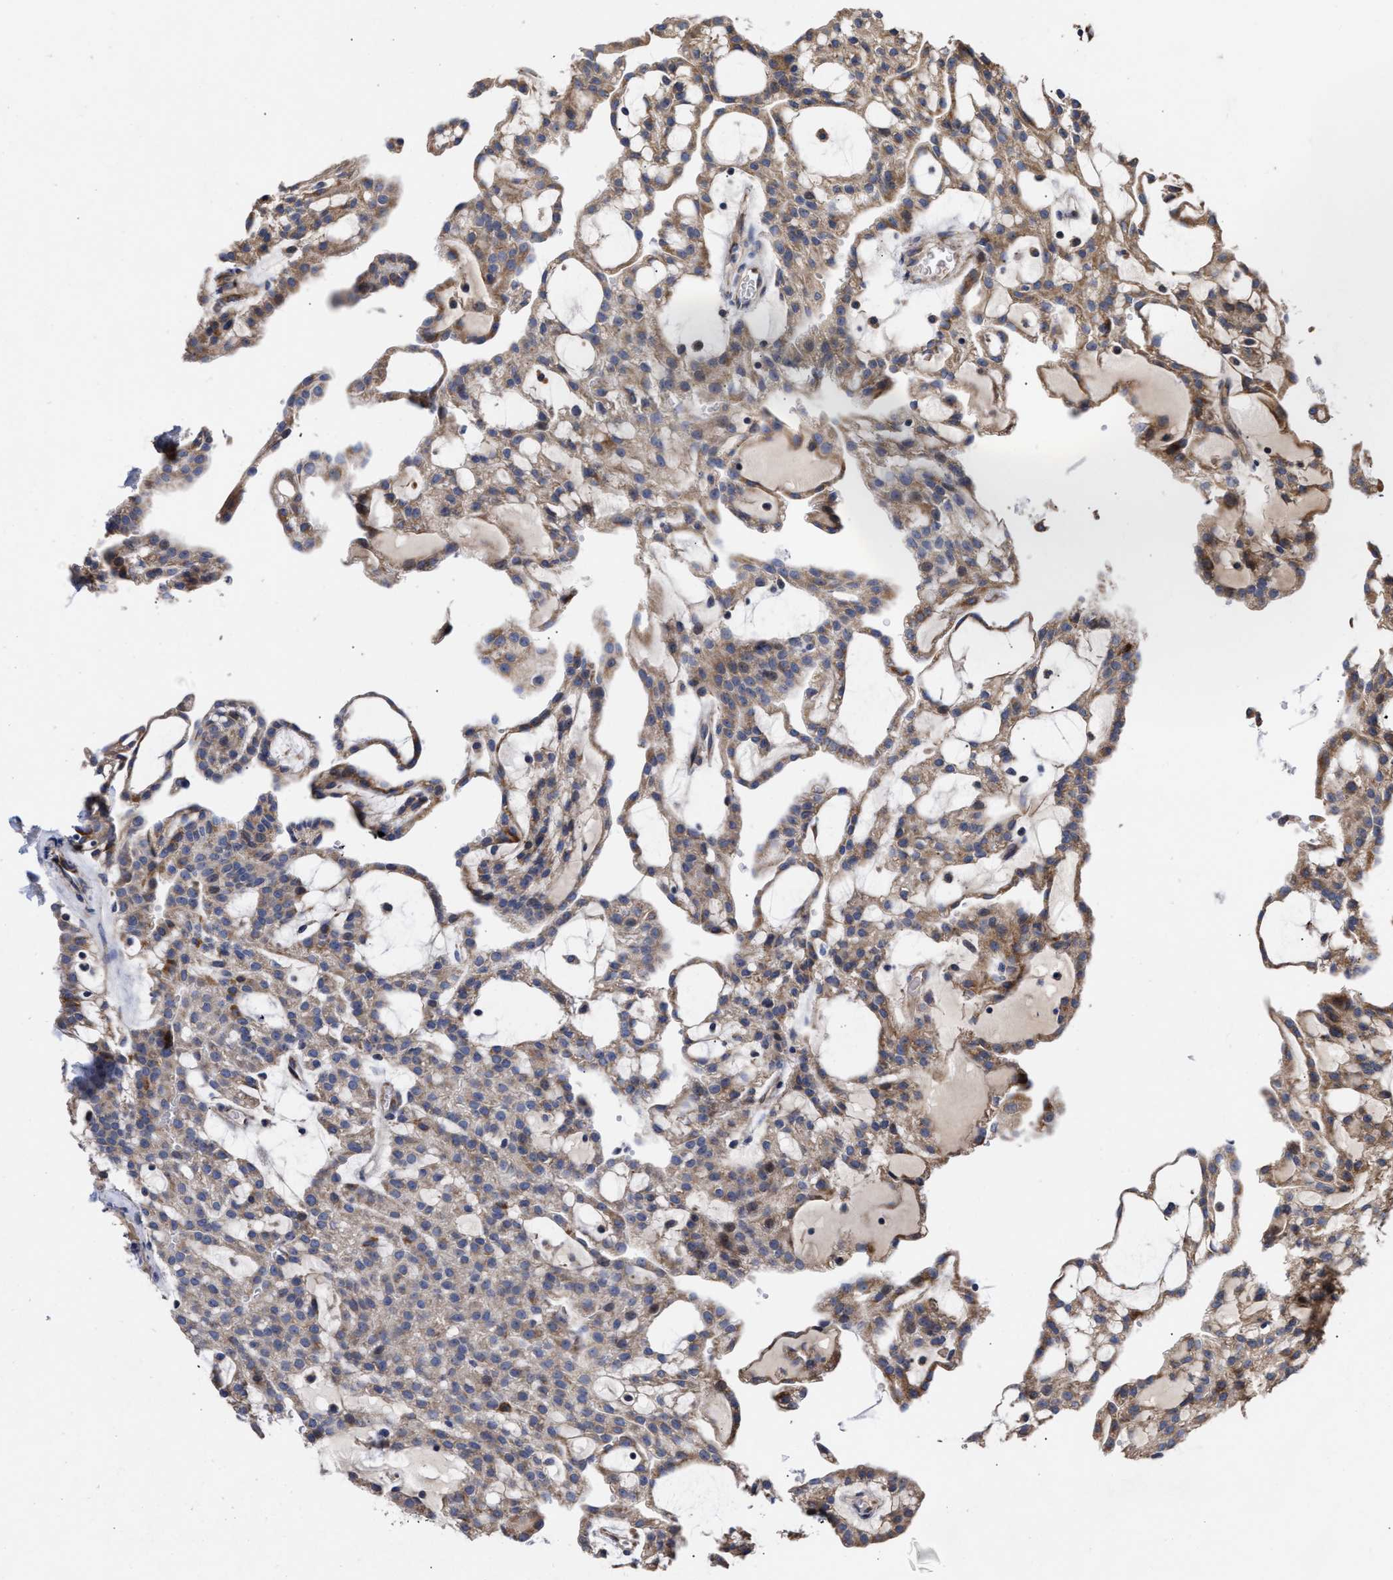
{"staining": {"intensity": "moderate", "quantity": ">75%", "location": "cytoplasmic/membranous"}, "tissue": "renal cancer", "cell_type": "Tumor cells", "image_type": "cancer", "snomed": [{"axis": "morphology", "description": "Adenocarcinoma, NOS"}, {"axis": "topography", "description": "Kidney"}], "caption": "A photomicrograph showing moderate cytoplasmic/membranous expression in approximately >75% of tumor cells in renal cancer (adenocarcinoma), as visualized by brown immunohistochemical staining.", "gene": "MALSU1", "patient": {"sex": "male", "age": 63}}